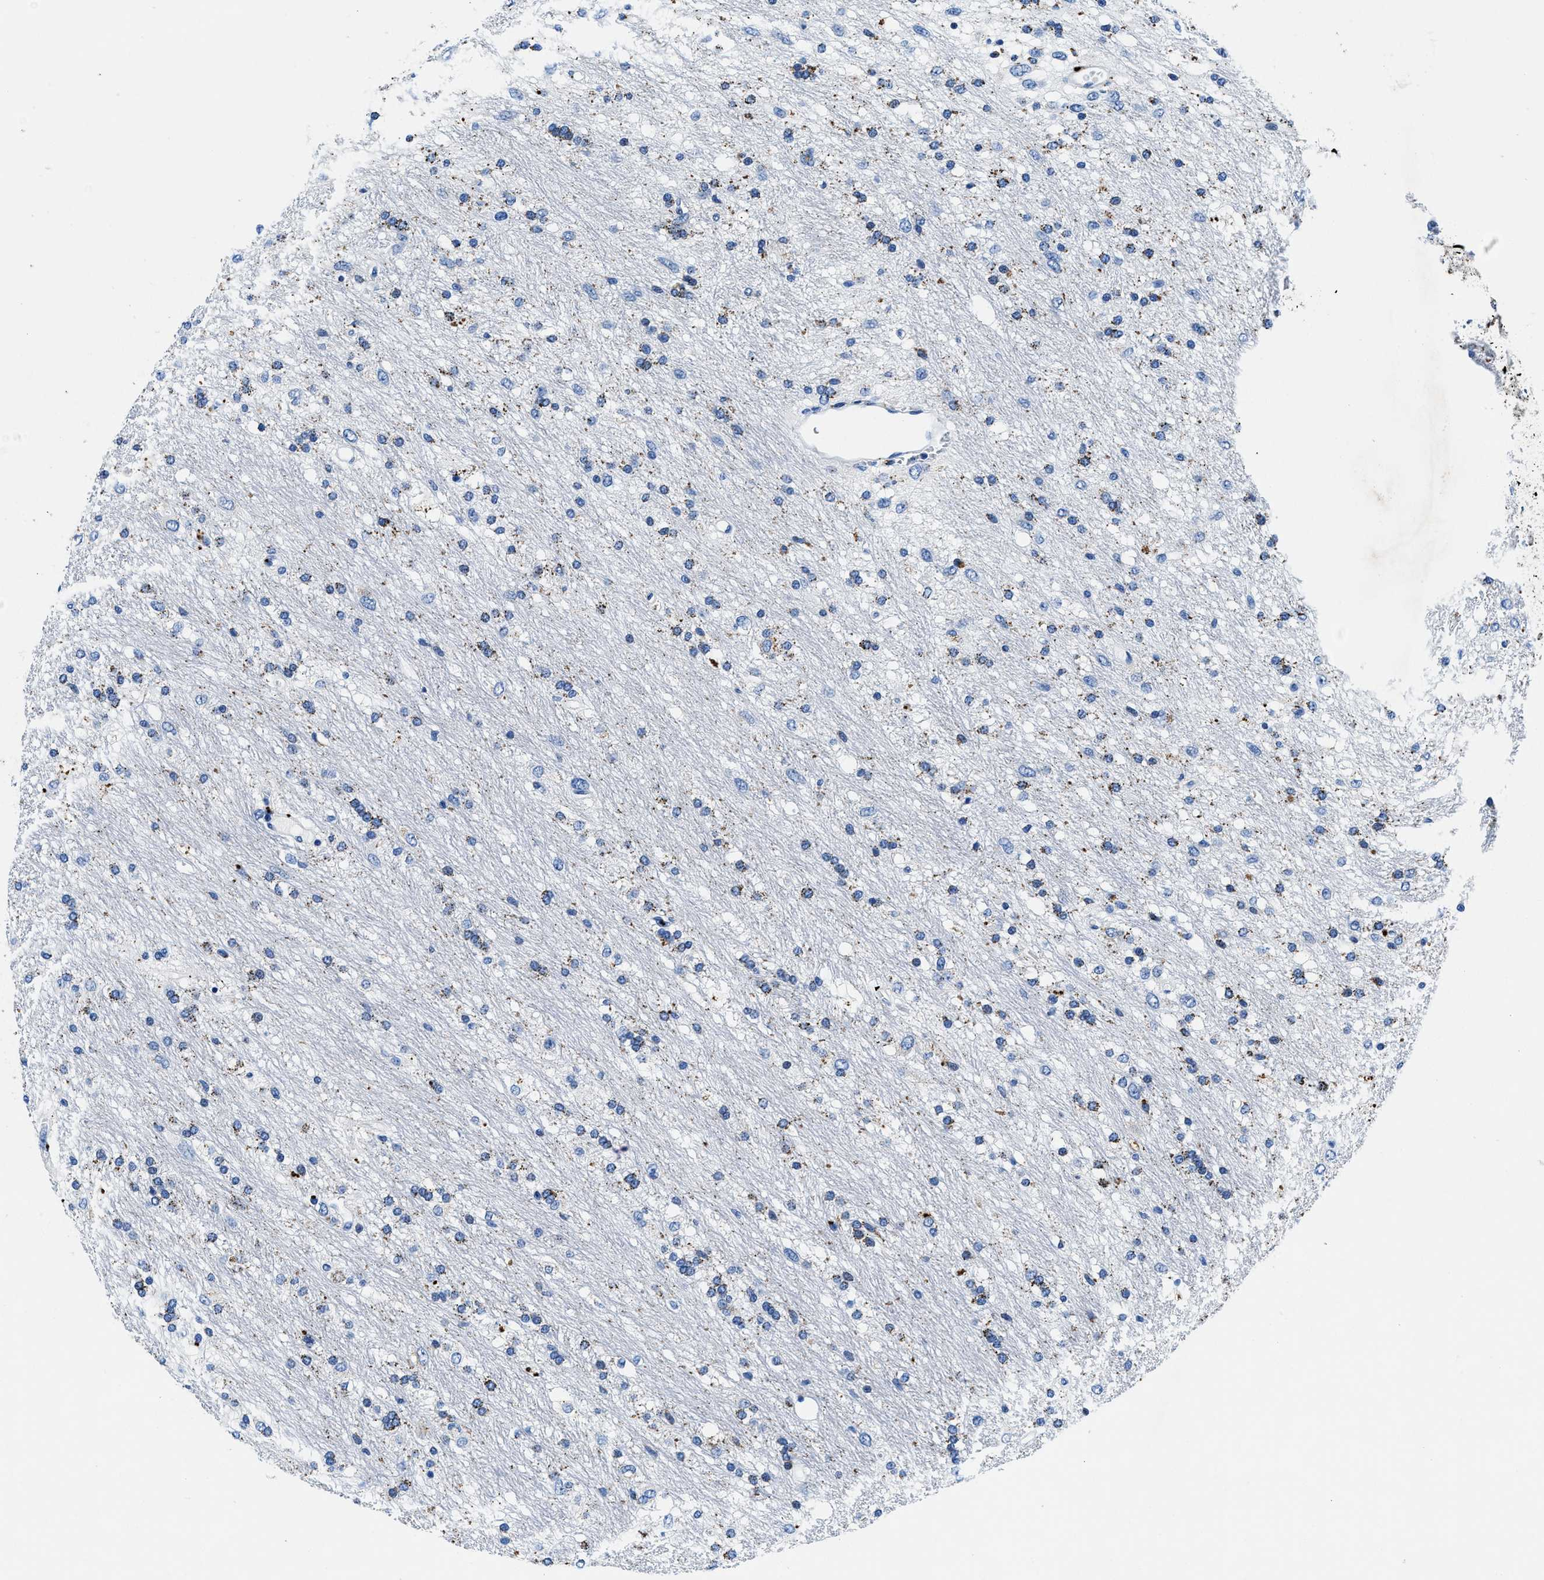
{"staining": {"intensity": "moderate", "quantity": "25%-75%", "location": "cytoplasmic/membranous"}, "tissue": "glioma", "cell_type": "Tumor cells", "image_type": "cancer", "snomed": [{"axis": "morphology", "description": "Glioma, malignant, Low grade"}, {"axis": "topography", "description": "Brain"}], "caption": "A brown stain shows moderate cytoplasmic/membranous staining of a protein in human glioma tumor cells. Using DAB (brown) and hematoxylin (blue) stains, captured at high magnification using brightfield microscopy.", "gene": "OR14K1", "patient": {"sex": "male", "age": 77}}